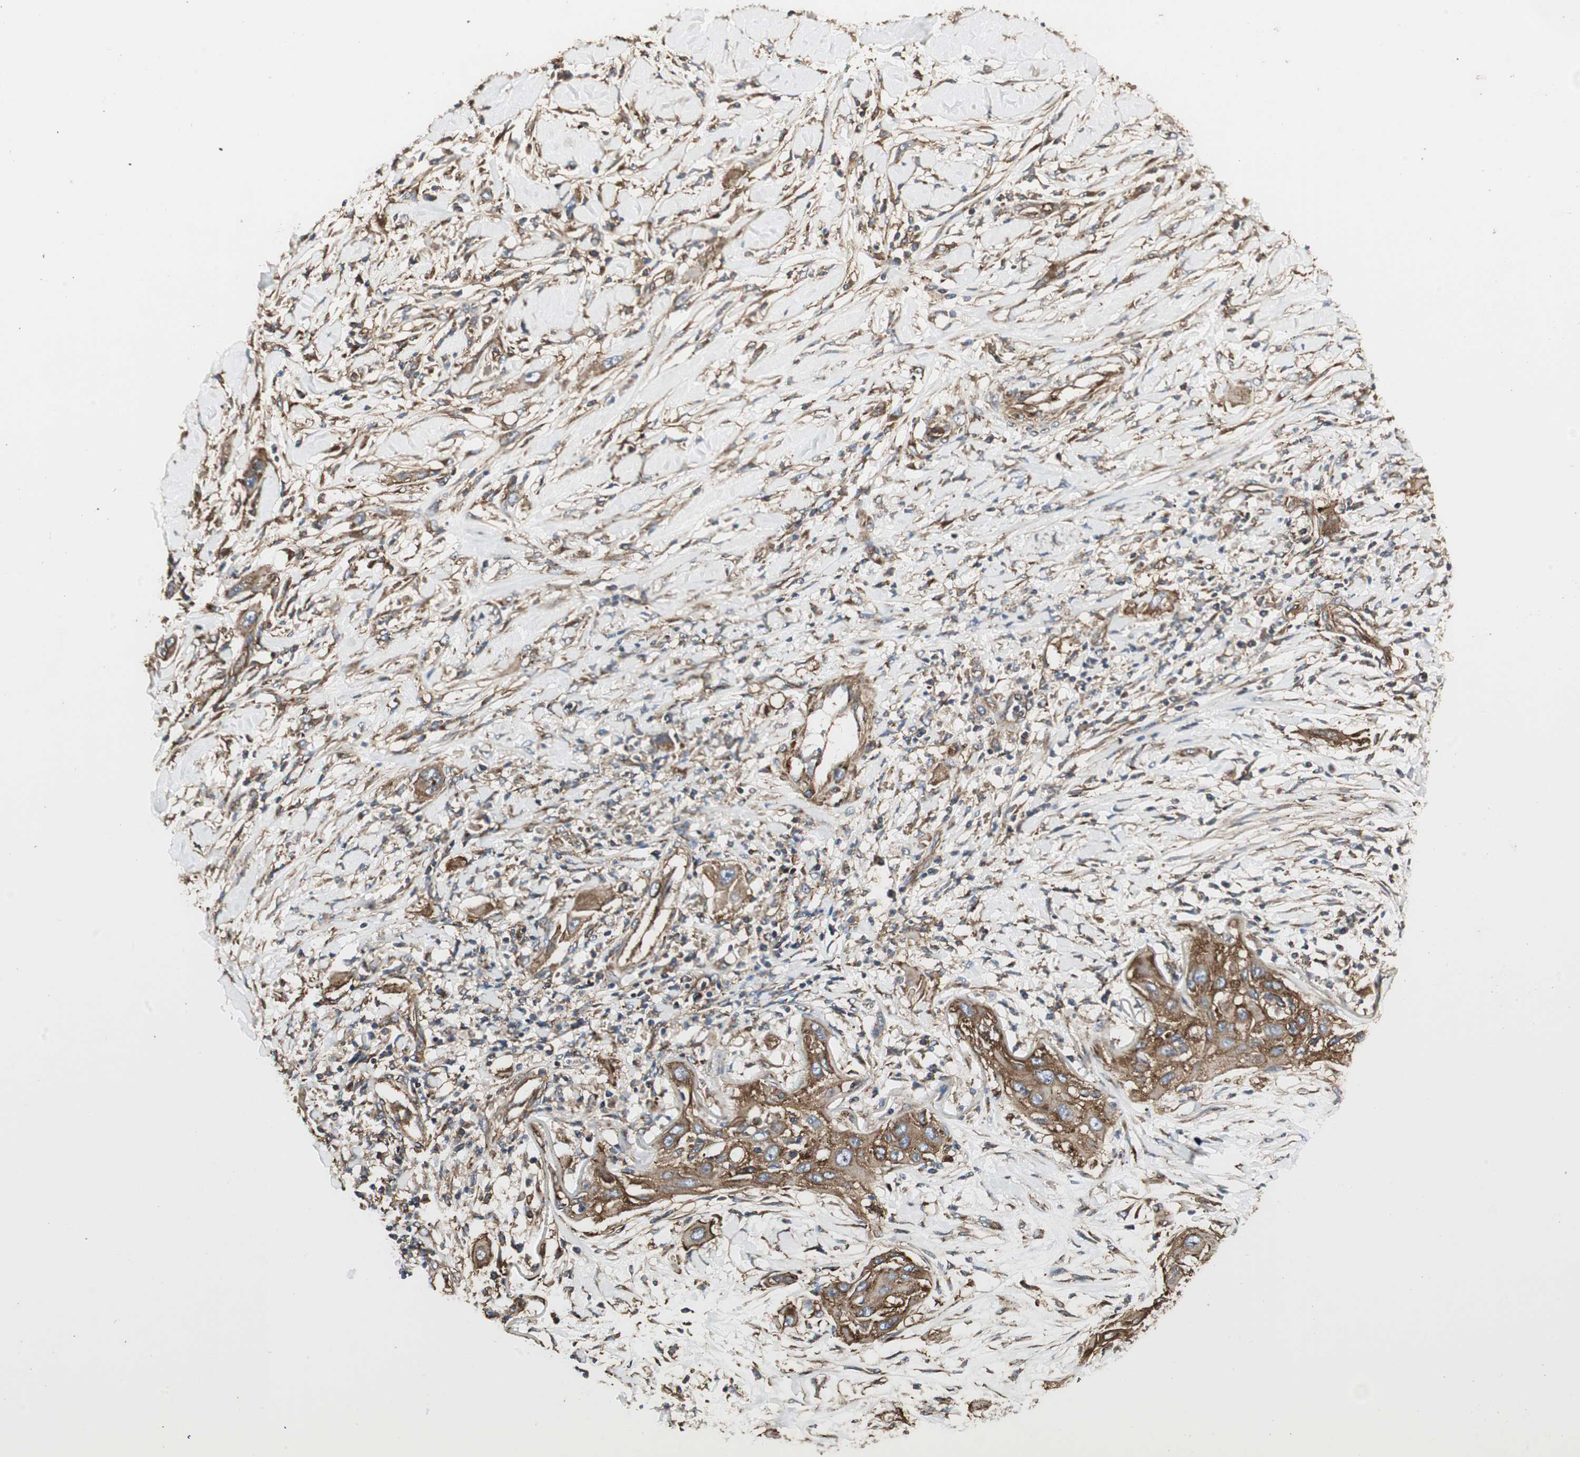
{"staining": {"intensity": "strong", "quantity": ">75%", "location": "cytoplasmic/membranous"}, "tissue": "lung cancer", "cell_type": "Tumor cells", "image_type": "cancer", "snomed": [{"axis": "morphology", "description": "Squamous cell carcinoma, NOS"}, {"axis": "topography", "description": "Lung"}], "caption": "Brown immunohistochemical staining in lung squamous cell carcinoma reveals strong cytoplasmic/membranous expression in approximately >75% of tumor cells. (DAB IHC with brightfield microscopy, high magnification).", "gene": "H6PD", "patient": {"sex": "female", "age": 47}}